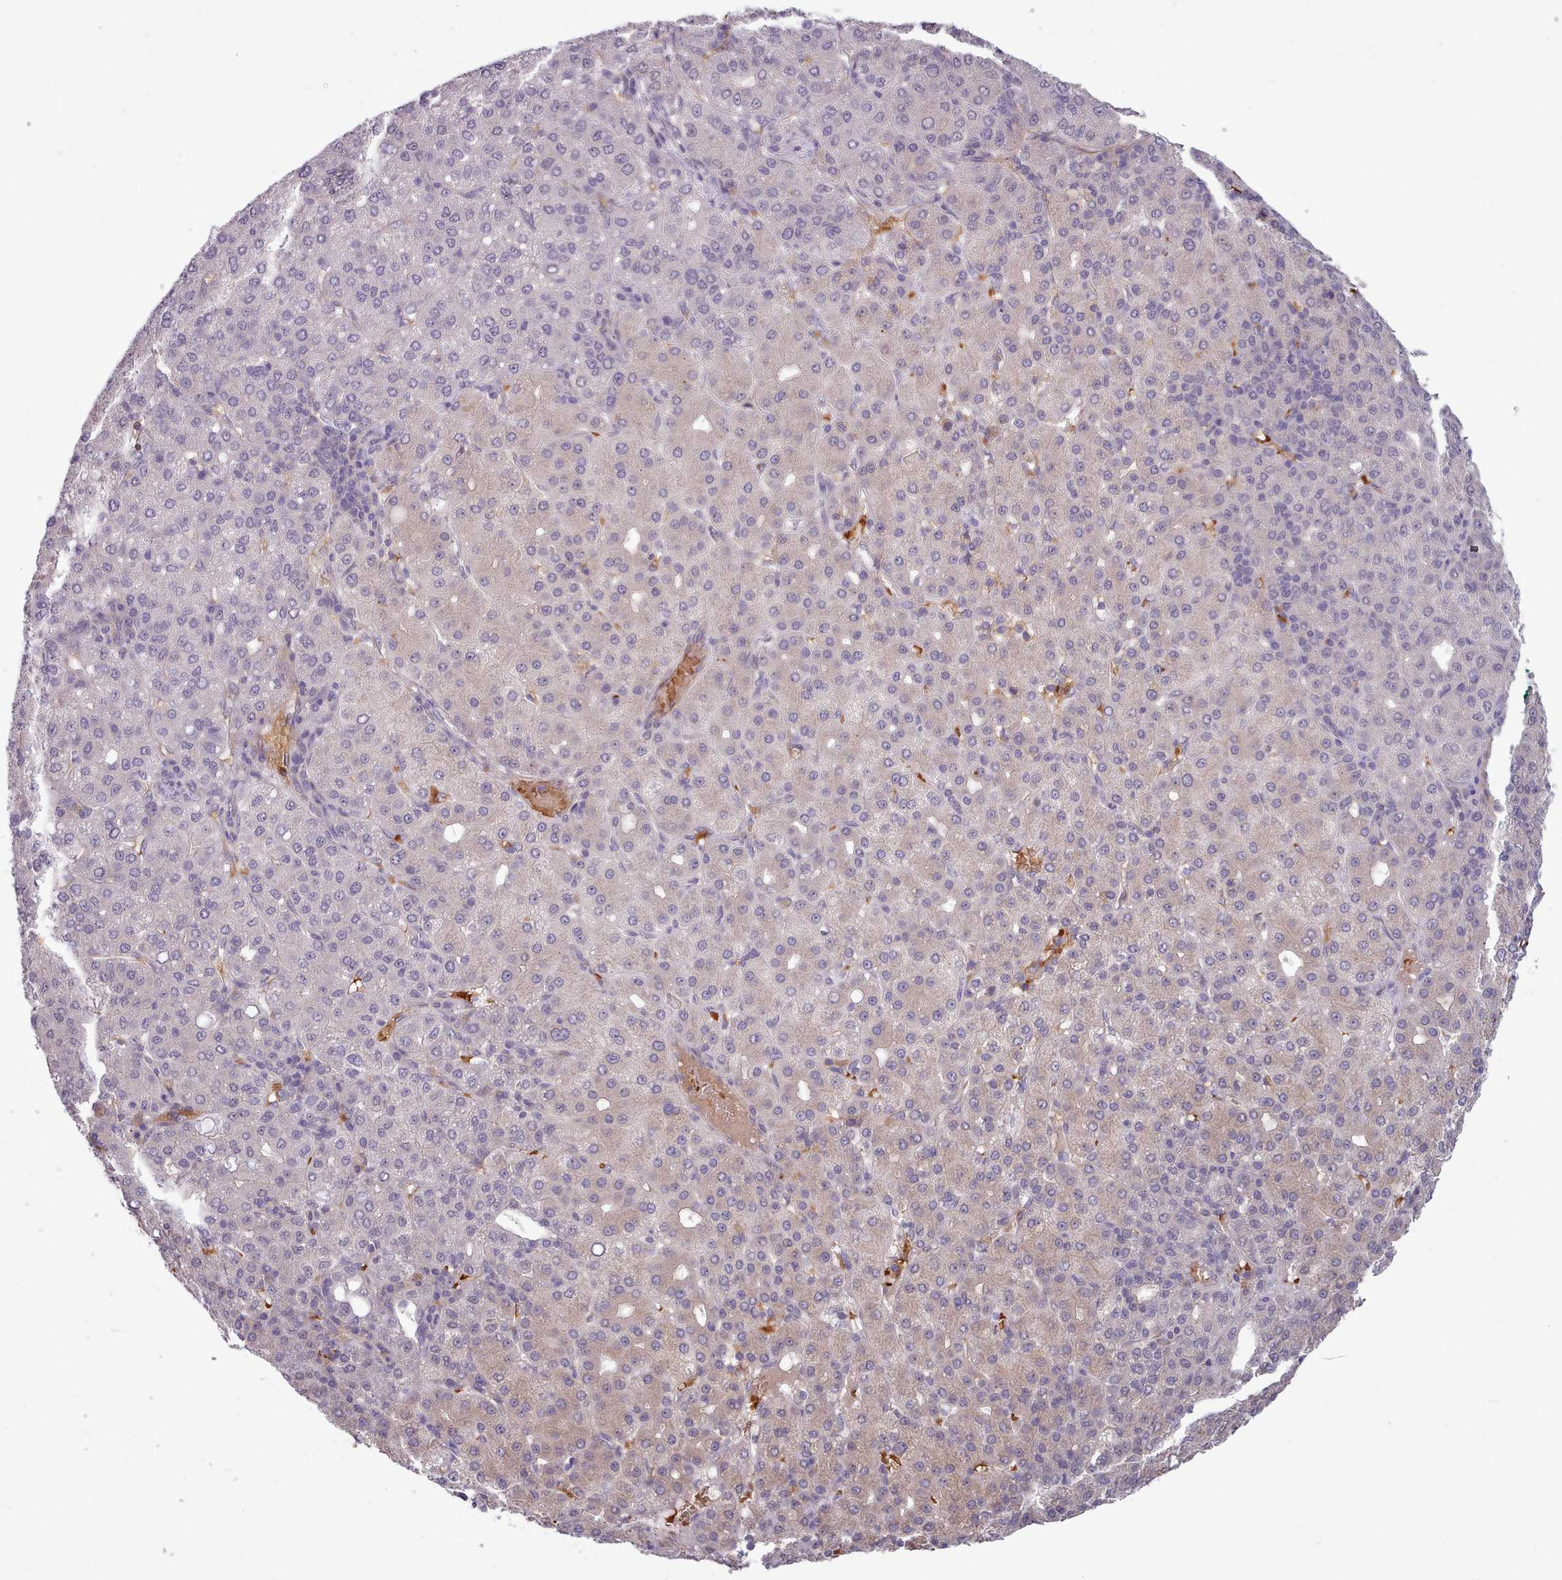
{"staining": {"intensity": "weak", "quantity": "<25%", "location": "cytoplasmic/membranous"}, "tissue": "liver cancer", "cell_type": "Tumor cells", "image_type": "cancer", "snomed": [{"axis": "morphology", "description": "Carcinoma, Hepatocellular, NOS"}, {"axis": "topography", "description": "Liver"}], "caption": "High magnification brightfield microscopy of liver cancer stained with DAB (3,3'-diaminobenzidine) (brown) and counterstained with hematoxylin (blue): tumor cells show no significant staining.", "gene": "CLNS1A", "patient": {"sex": "male", "age": 65}}